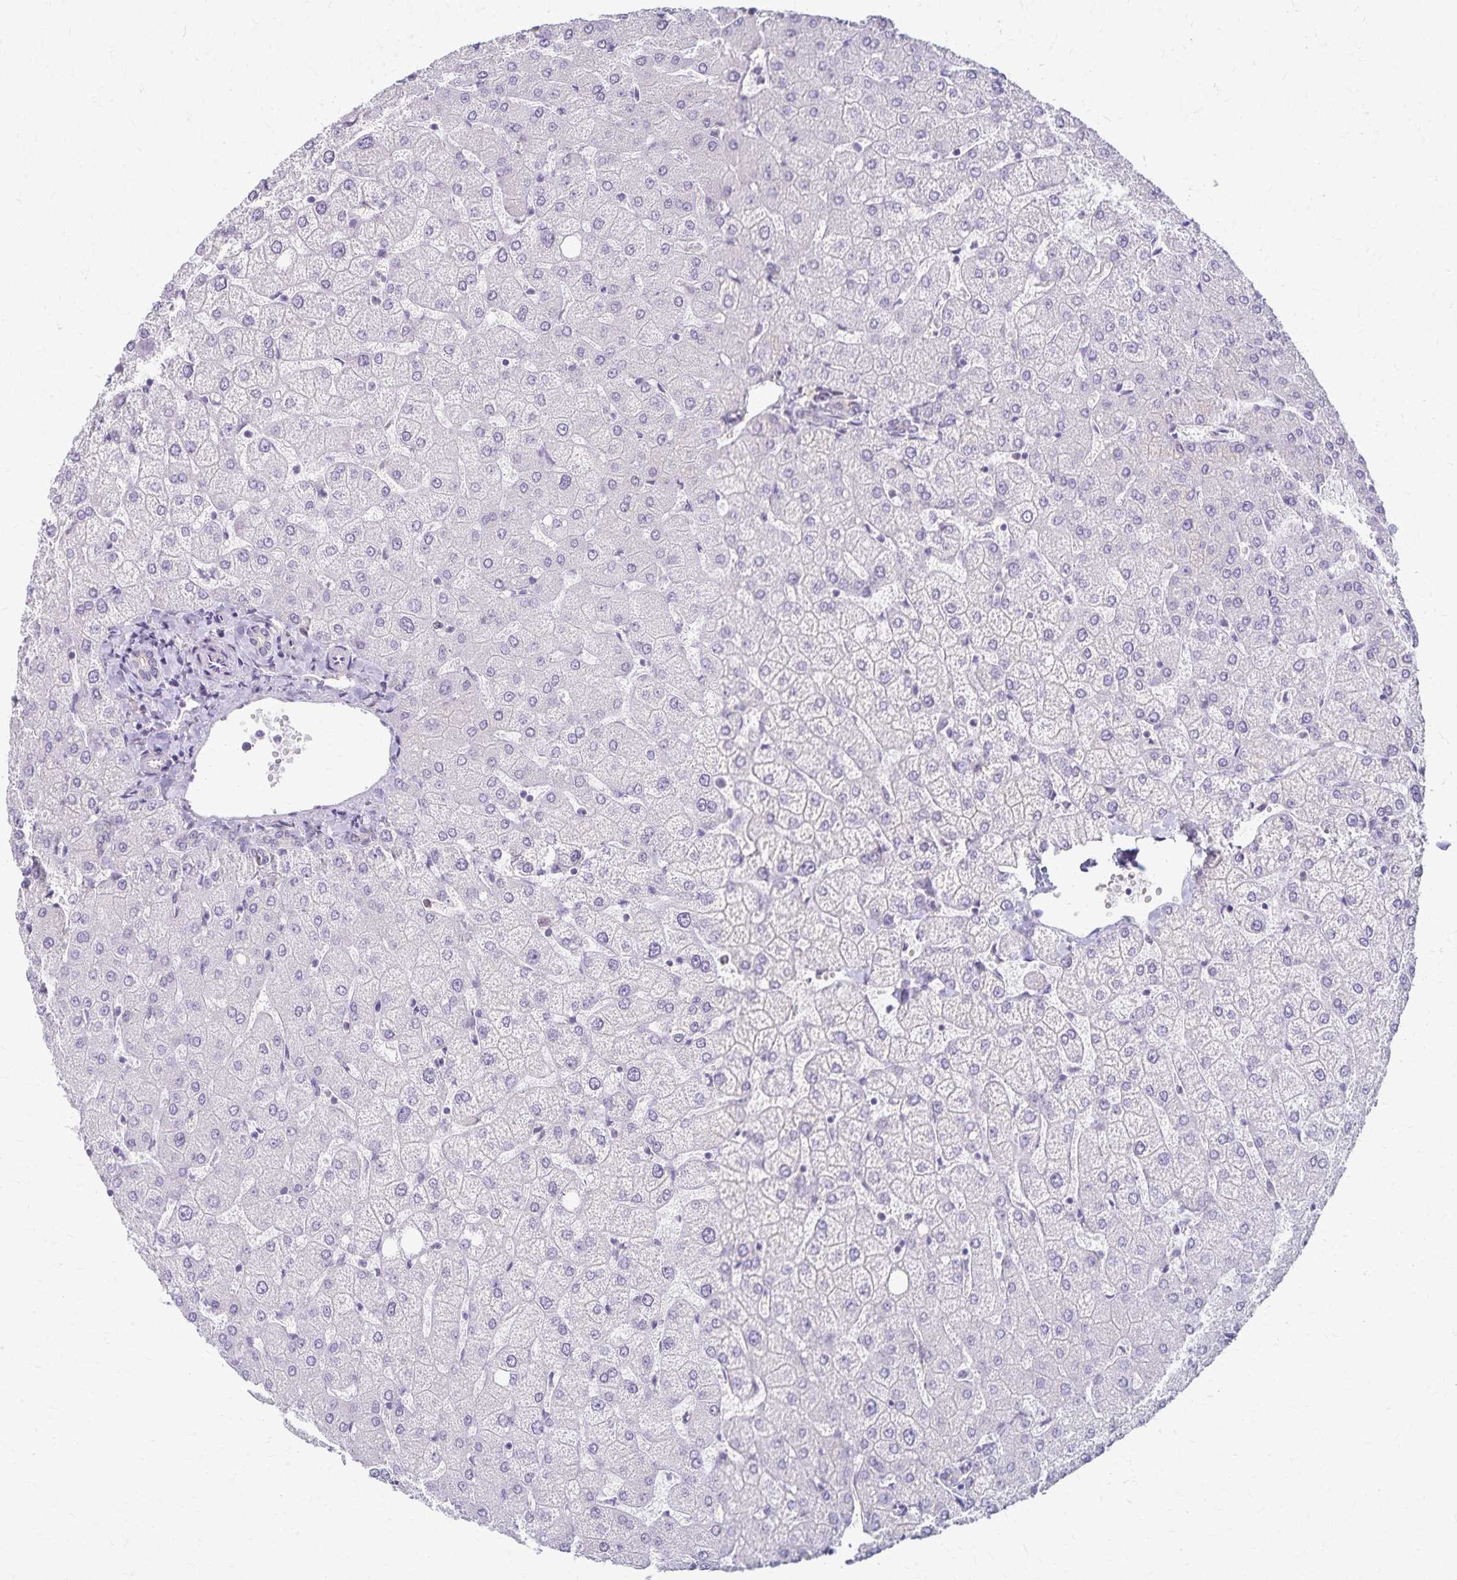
{"staining": {"intensity": "negative", "quantity": "none", "location": "none"}, "tissue": "liver", "cell_type": "Cholangiocytes", "image_type": "normal", "snomed": [{"axis": "morphology", "description": "Normal tissue, NOS"}, {"axis": "topography", "description": "Liver"}], "caption": "Immunohistochemistry (IHC) of normal liver exhibits no staining in cholangiocytes.", "gene": "KISS1", "patient": {"sex": "female", "age": 54}}